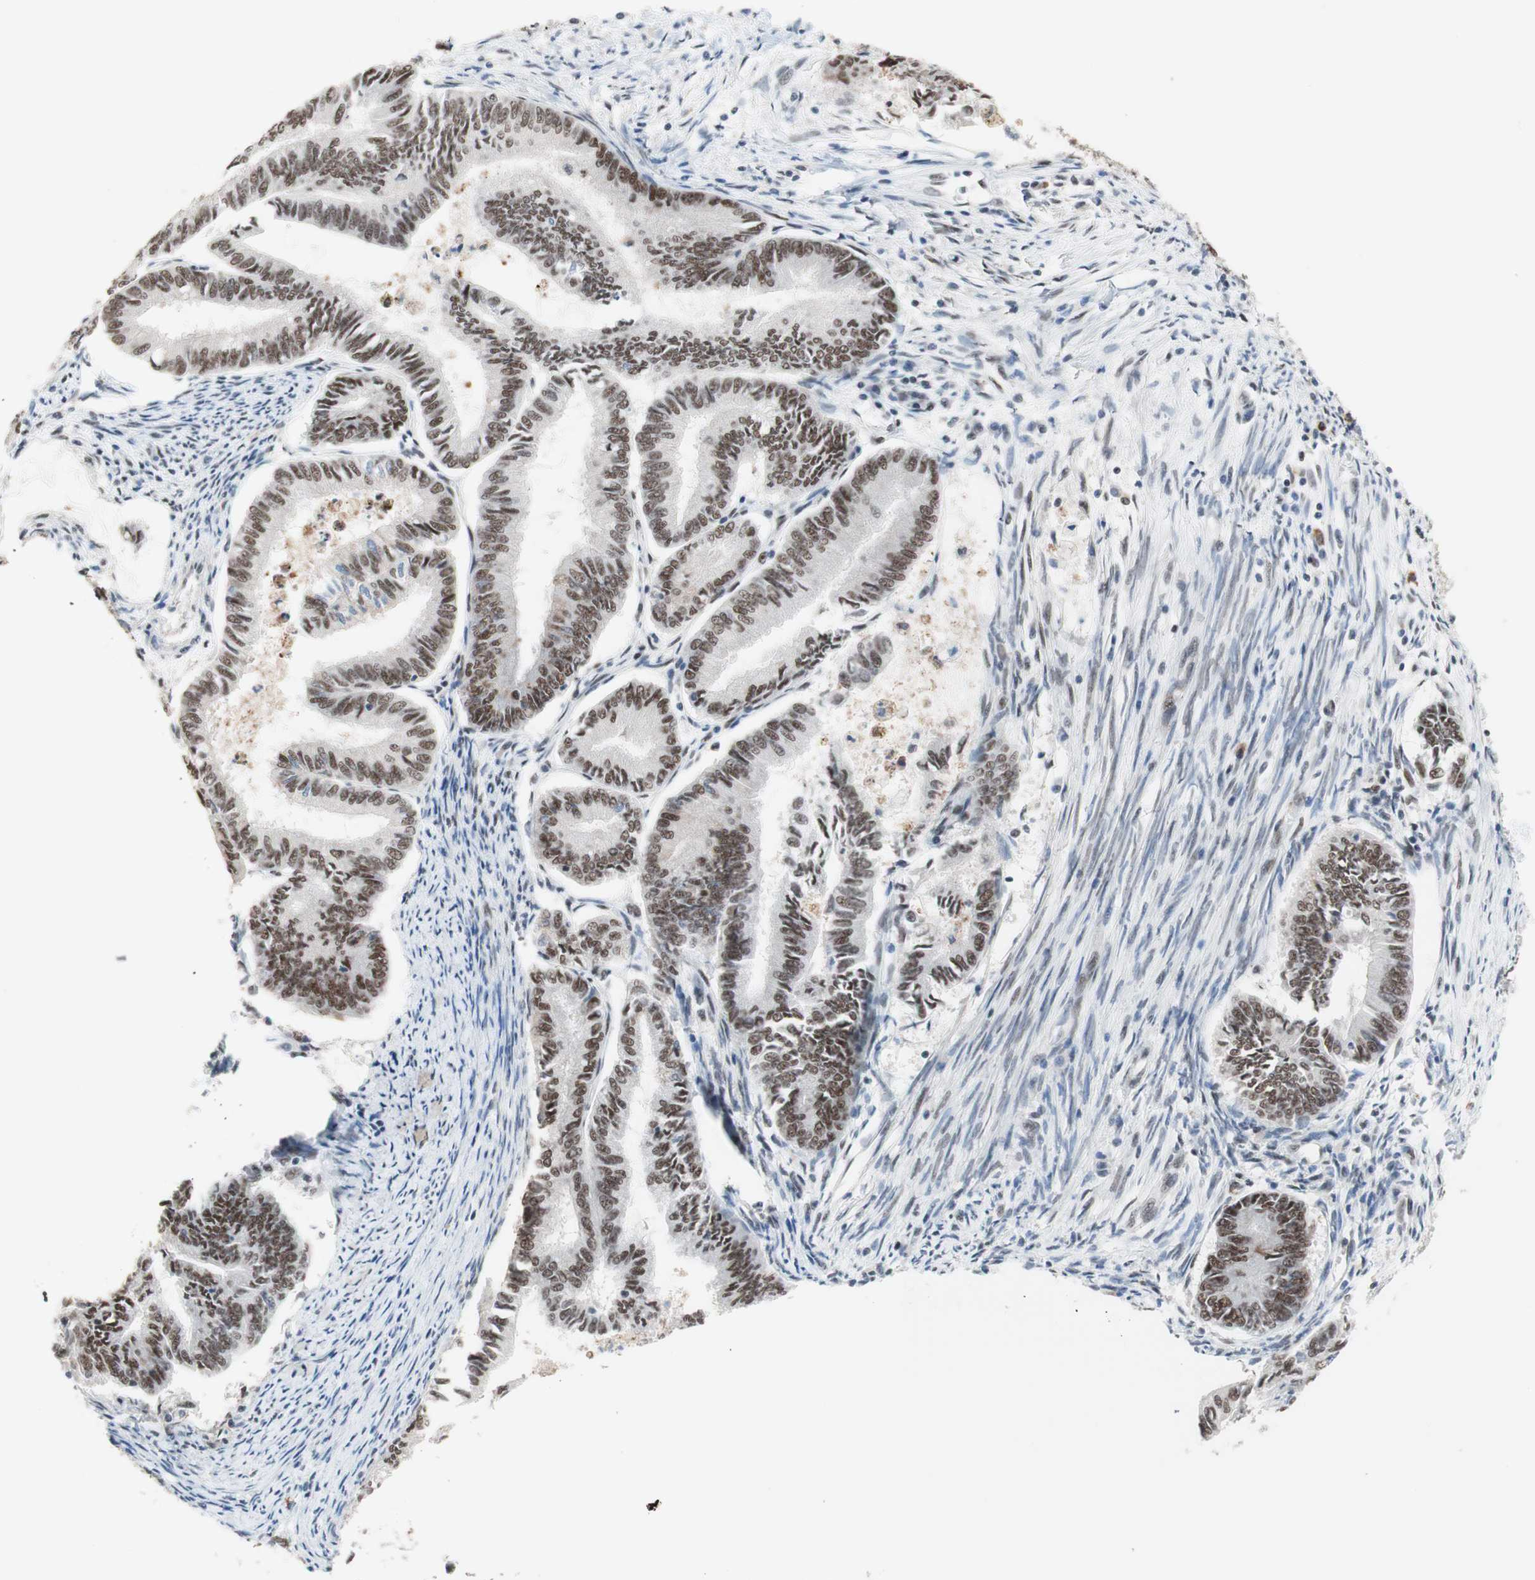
{"staining": {"intensity": "strong", "quantity": ">75%", "location": "nuclear"}, "tissue": "endometrial cancer", "cell_type": "Tumor cells", "image_type": "cancer", "snomed": [{"axis": "morphology", "description": "Adenocarcinoma, NOS"}, {"axis": "topography", "description": "Endometrium"}], "caption": "Human endometrial cancer (adenocarcinoma) stained for a protein (brown) exhibits strong nuclear positive positivity in about >75% of tumor cells.", "gene": "PRPF19", "patient": {"sex": "female", "age": 86}}